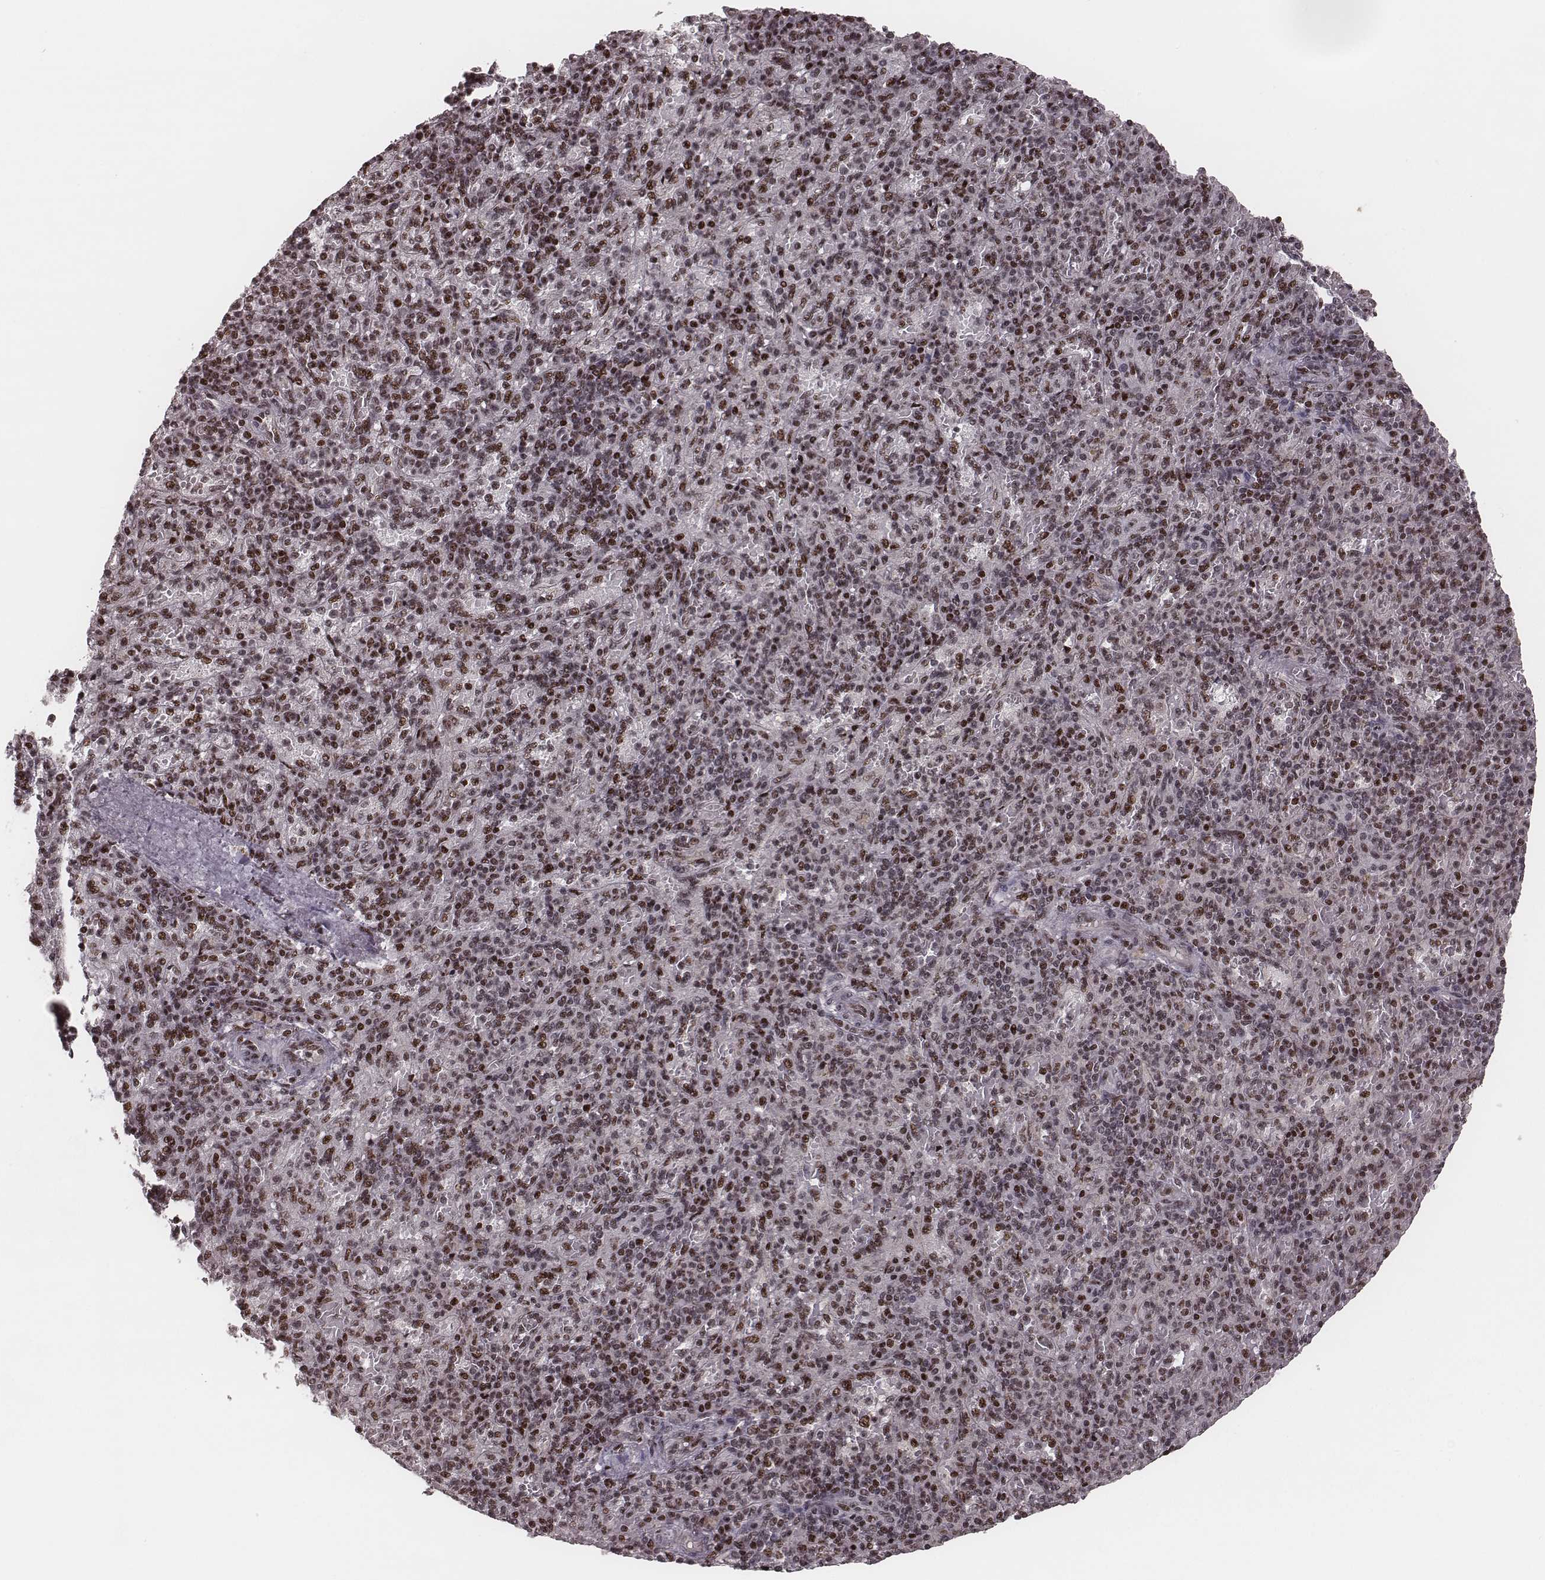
{"staining": {"intensity": "moderate", "quantity": "<25%", "location": "nuclear"}, "tissue": "spleen", "cell_type": "Cells in red pulp", "image_type": "normal", "snomed": [{"axis": "morphology", "description": "Normal tissue, NOS"}, {"axis": "topography", "description": "Spleen"}], "caption": "Immunohistochemical staining of benign human spleen shows moderate nuclear protein positivity in about <25% of cells in red pulp.", "gene": "VRK3", "patient": {"sex": "female", "age": 74}}